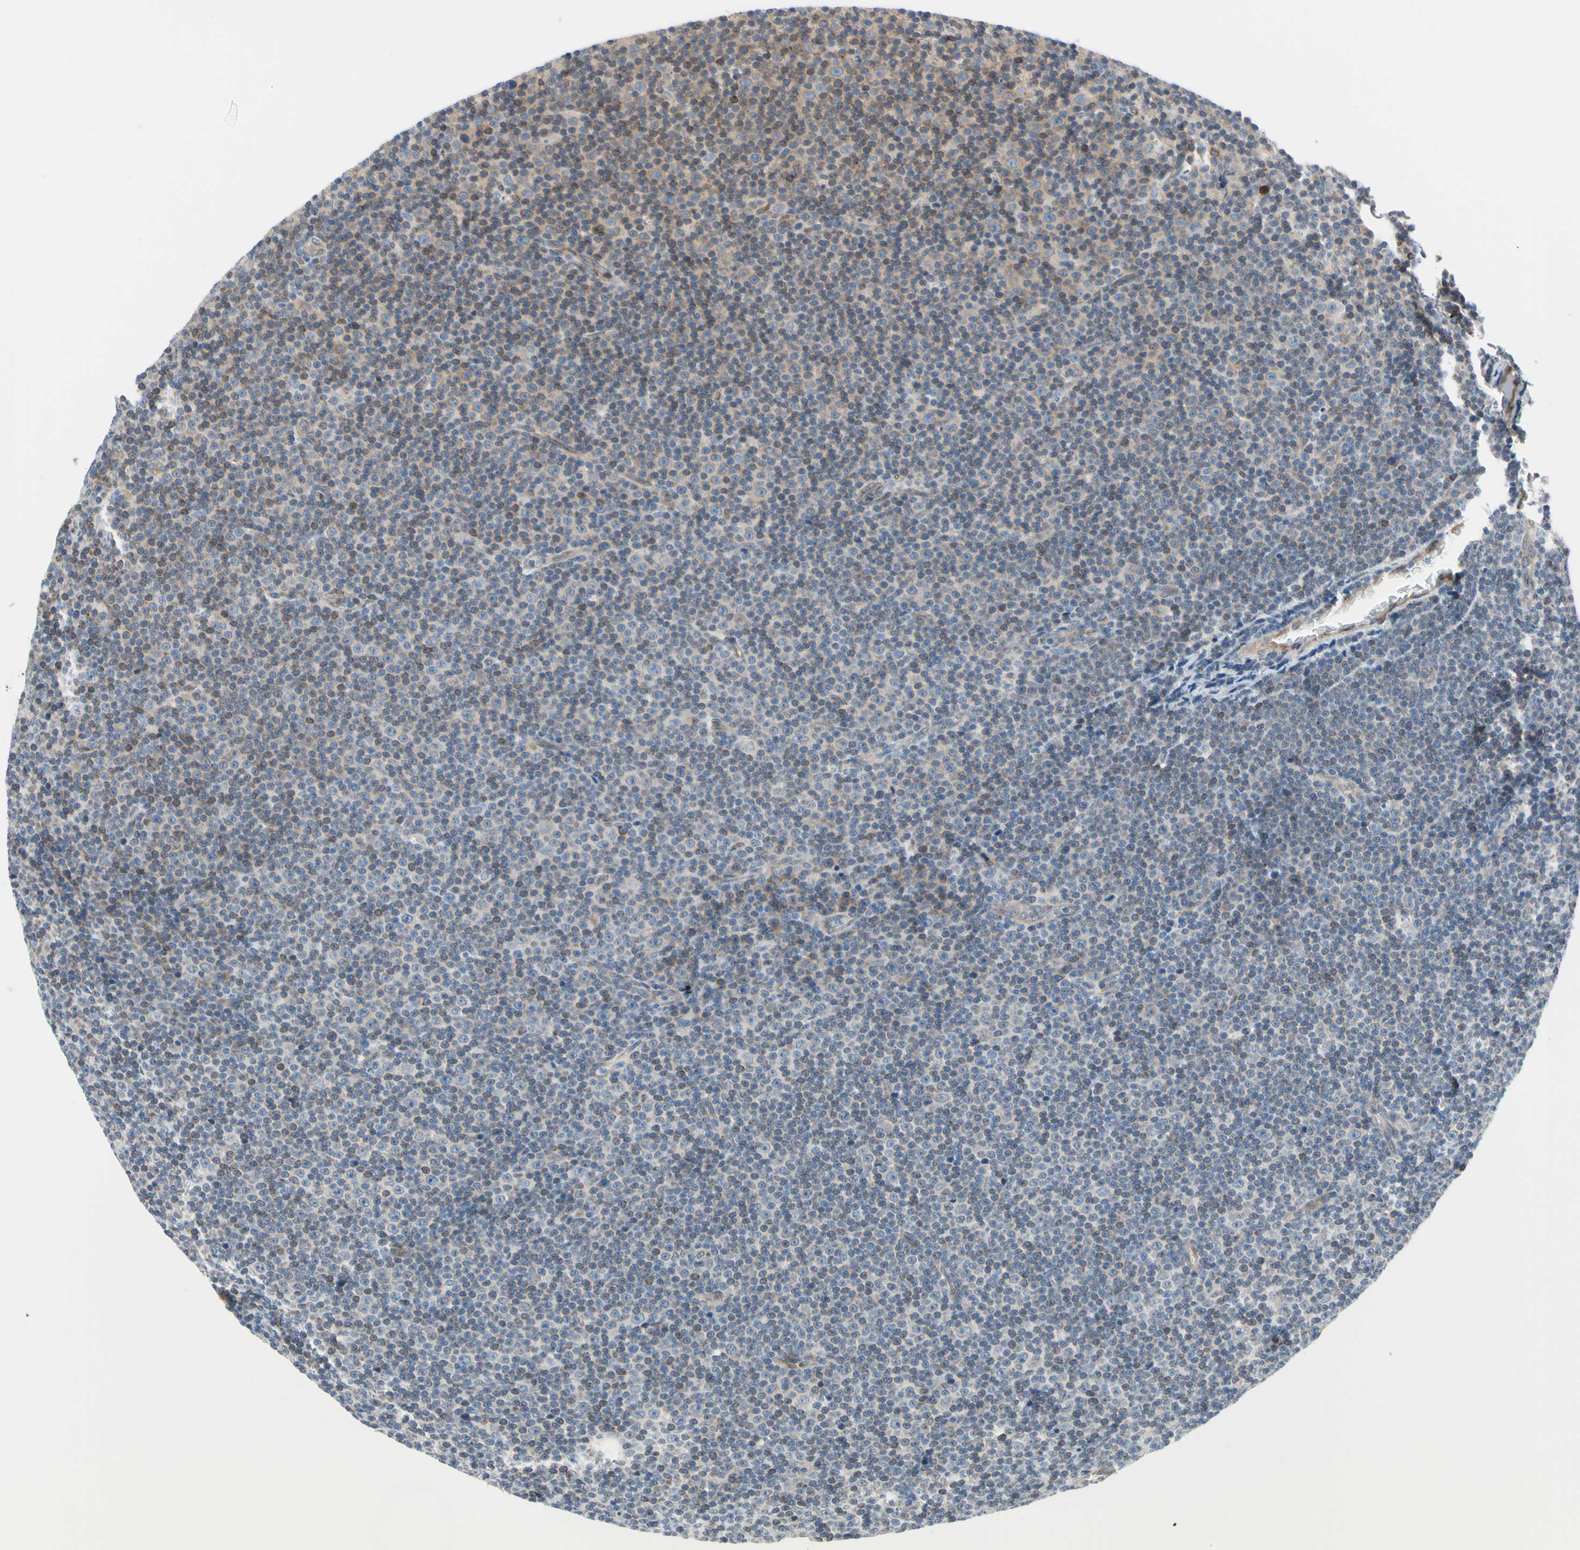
{"staining": {"intensity": "weak", "quantity": "25%-75%", "location": "cytoplasmic/membranous"}, "tissue": "lymphoma", "cell_type": "Tumor cells", "image_type": "cancer", "snomed": [{"axis": "morphology", "description": "Malignant lymphoma, non-Hodgkin's type, Low grade"}, {"axis": "topography", "description": "Lymph node"}], "caption": "IHC histopathology image of human low-grade malignant lymphoma, non-Hodgkin's type stained for a protein (brown), which shows low levels of weak cytoplasmic/membranous positivity in approximately 25%-75% of tumor cells.", "gene": "TRAF2", "patient": {"sex": "female", "age": 67}}